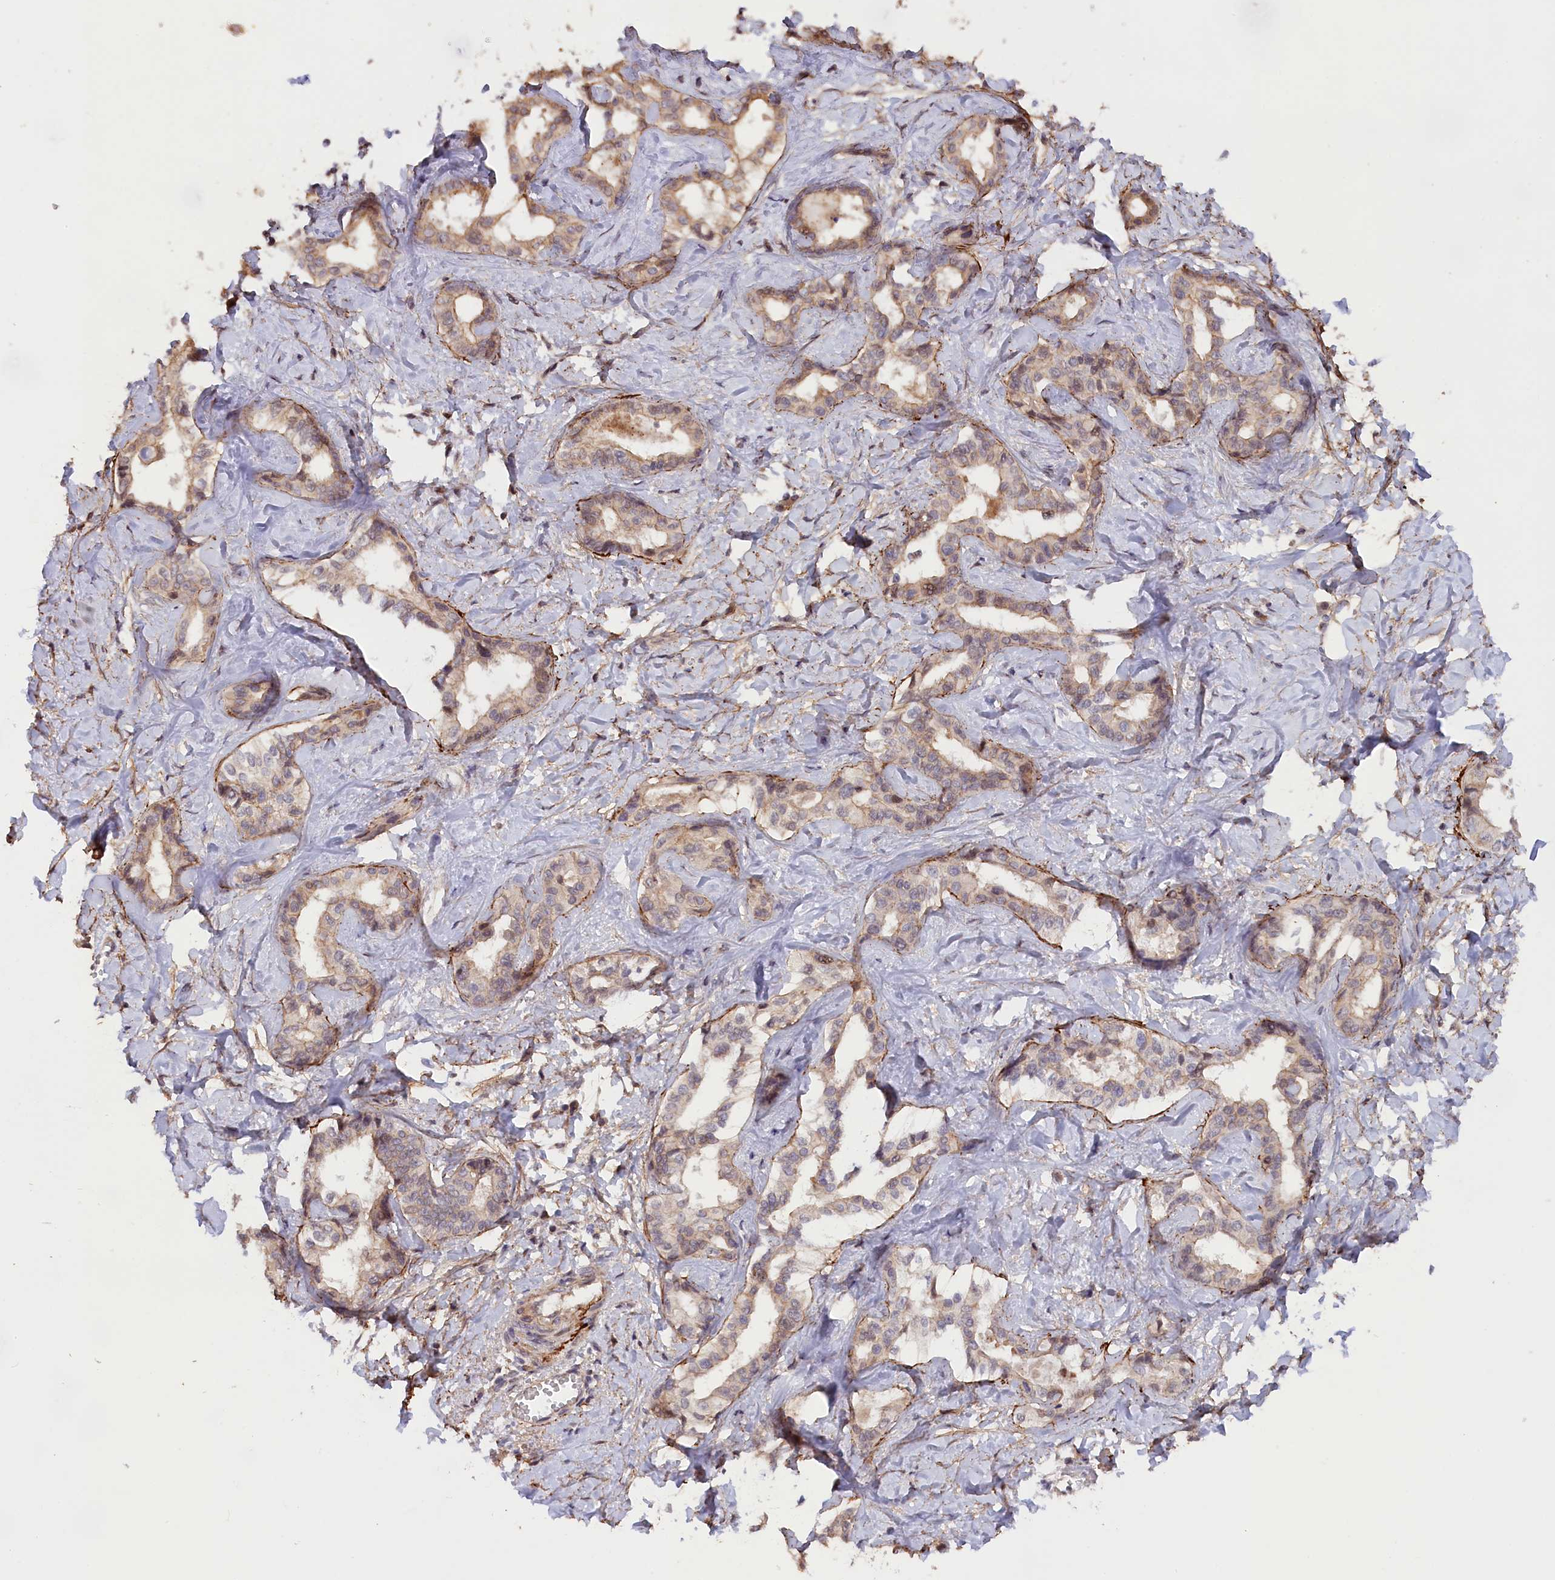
{"staining": {"intensity": "weak", "quantity": "25%-75%", "location": "cytoplasmic/membranous"}, "tissue": "liver cancer", "cell_type": "Tumor cells", "image_type": "cancer", "snomed": [{"axis": "morphology", "description": "Cholangiocarcinoma"}, {"axis": "topography", "description": "Liver"}], "caption": "Approximately 25%-75% of tumor cells in human cholangiocarcinoma (liver) exhibit weak cytoplasmic/membranous protein expression as visualized by brown immunohistochemical staining.", "gene": "ZNF480", "patient": {"sex": "female", "age": 77}}